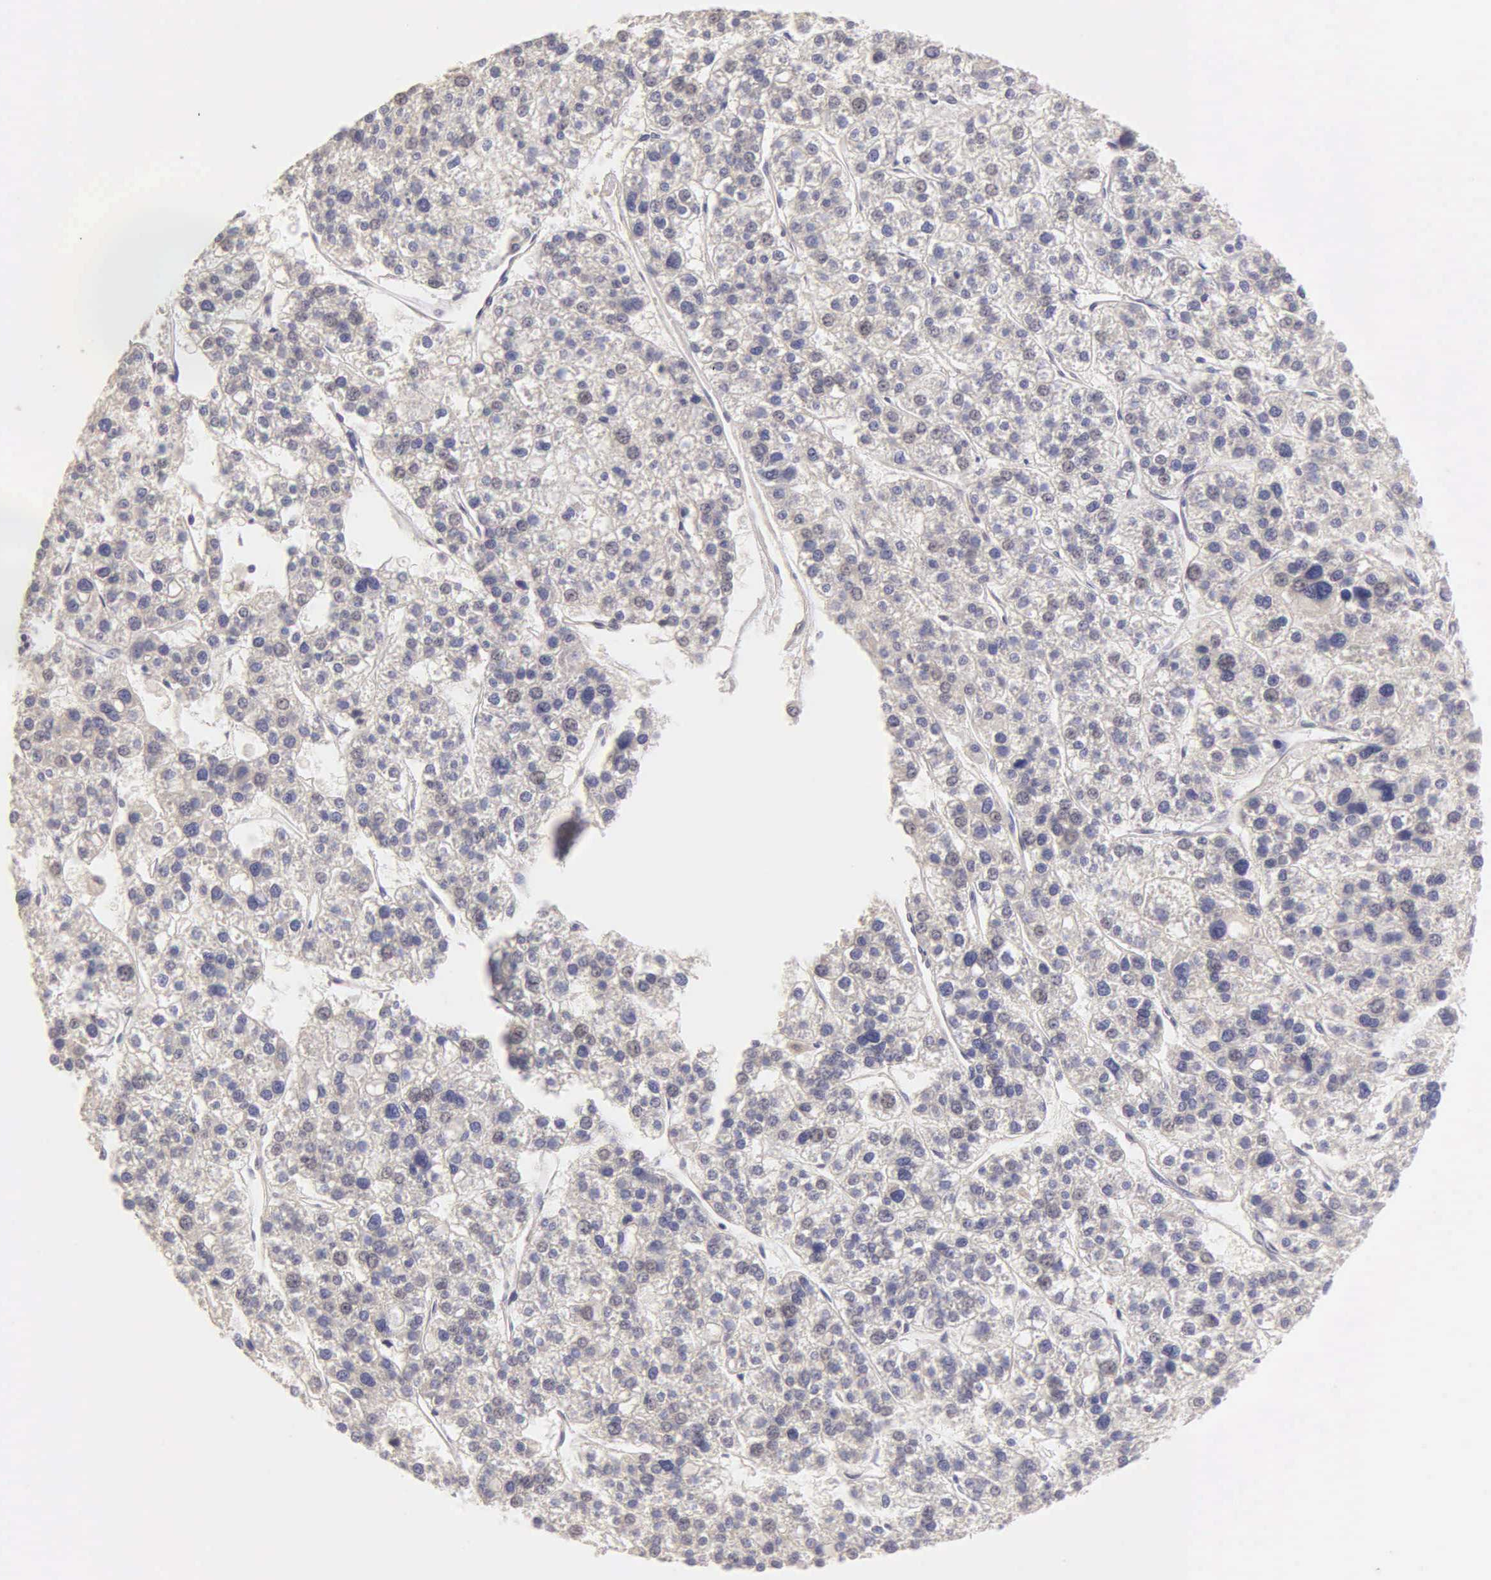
{"staining": {"intensity": "negative", "quantity": "none", "location": "none"}, "tissue": "liver cancer", "cell_type": "Tumor cells", "image_type": "cancer", "snomed": [{"axis": "morphology", "description": "Carcinoma, Hepatocellular, NOS"}, {"axis": "topography", "description": "Liver"}], "caption": "This is an immunohistochemistry image of liver hepatocellular carcinoma. There is no positivity in tumor cells.", "gene": "ESR1", "patient": {"sex": "female", "age": 85}}